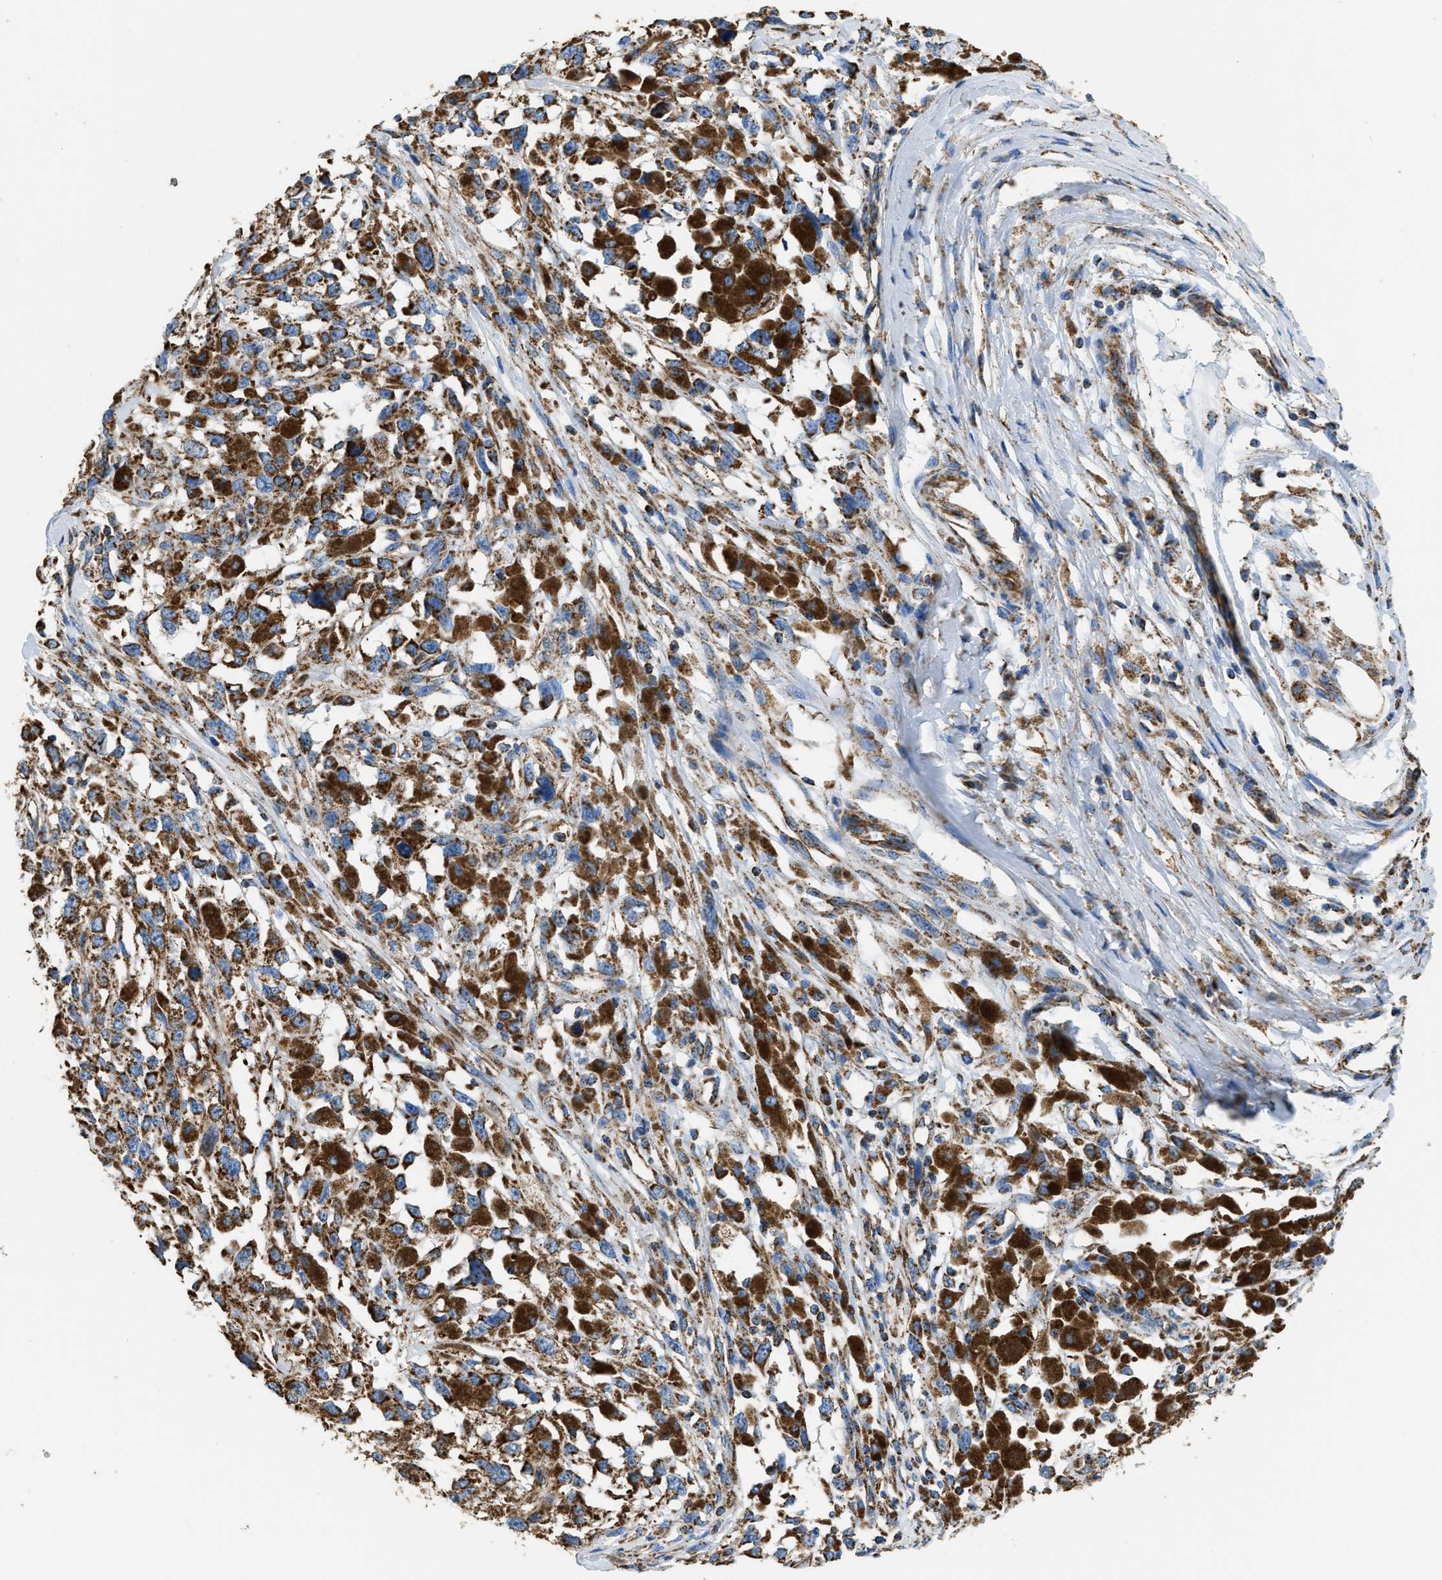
{"staining": {"intensity": "strong", "quantity": ">75%", "location": "cytoplasmic/membranous"}, "tissue": "melanoma", "cell_type": "Tumor cells", "image_type": "cancer", "snomed": [{"axis": "morphology", "description": "Malignant melanoma, Metastatic site"}, {"axis": "topography", "description": "Lymph node"}], "caption": "Strong cytoplasmic/membranous protein positivity is seen in approximately >75% of tumor cells in melanoma.", "gene": "IRX6", "patient": {"sex": "male", "age": 59}}